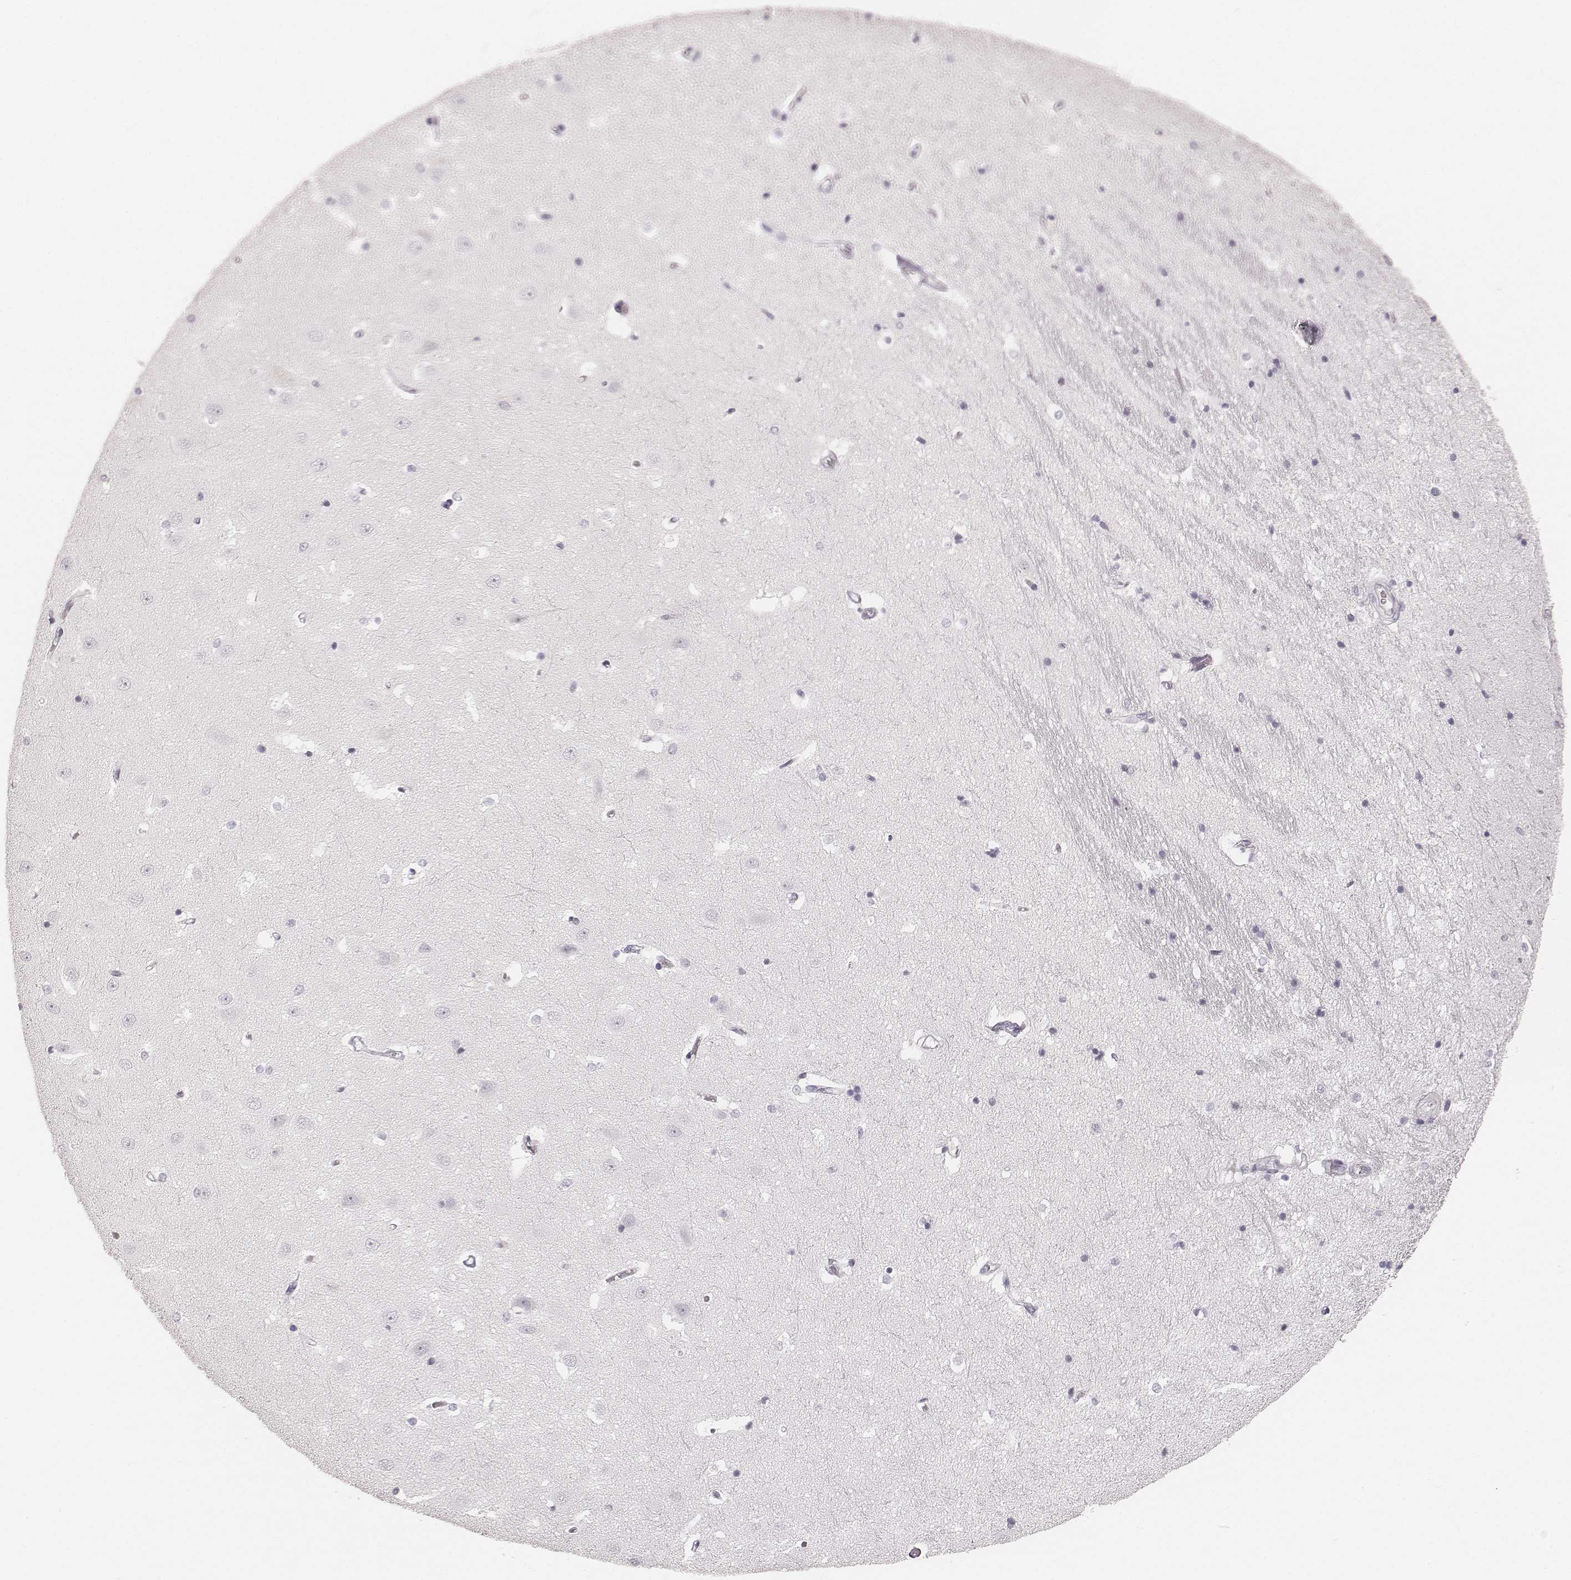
{"staining": {"intensity": "negative", "quantity": "none", "location": "none"}, "tissue": "hippocampus", "cell_type": "Glial cells", "image_type": "normal", "snomed": [{"axis": "morphology", "description": "Normal tissue, NOS"}, {"axis": "topography", "description": "Hippocampus"}], "caption": "A micrograph of hippocampus stained for a protein demonstrates no brown staining in glial cells. (Stains: DAB (3,3'-diaminobenzidine) immunohistochemistry with hematoxylin counter stain, Microscopy: brightfield microscopy at high magnification).", "gene": "HNF4G", "patient": {"sex": "male", "age": 44}}